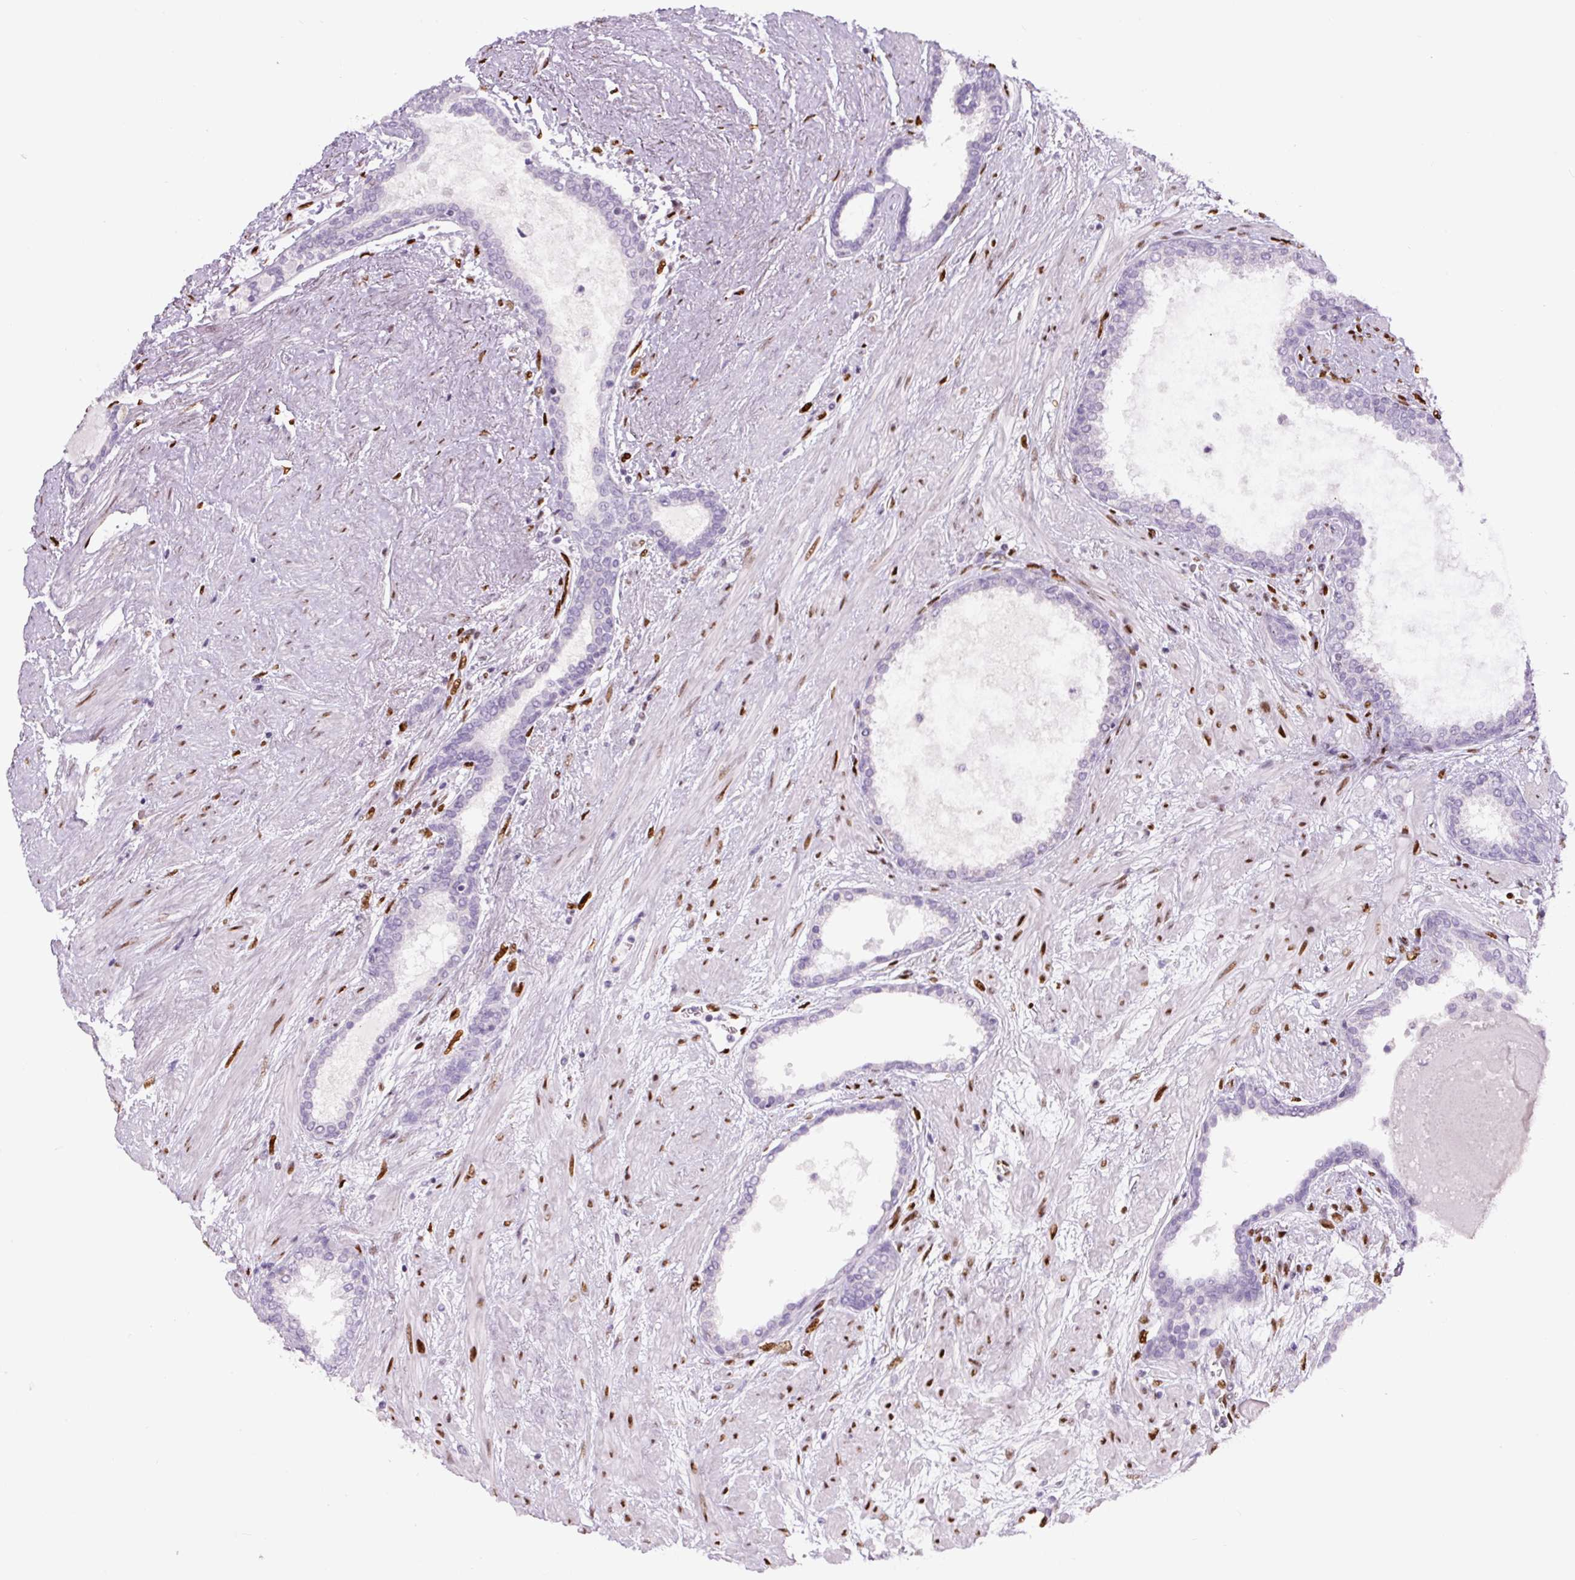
{"staining": {"intensity": "negative", "quantity": "none", "location": "none"}, "tissue": "prostate cancer", "cell_type": "Tumor cells", "image_type": "cancer", "snomed": [{"axis": "morphology", "description": "Adenocarcinoma, High grade"}, {"axis": "topography", "description": "Prostate"}], "caption": "High magnification brightfield microscopy of prostate high-grade adenocarcinoma stained with DAB (3,3'-diaminobenzidine) (brown) and counterstained with hematoxylin (blue): tumor cells show no significant expression.", "gene": "ZEB1", "patient": {"sex": "male", "age": 72}}